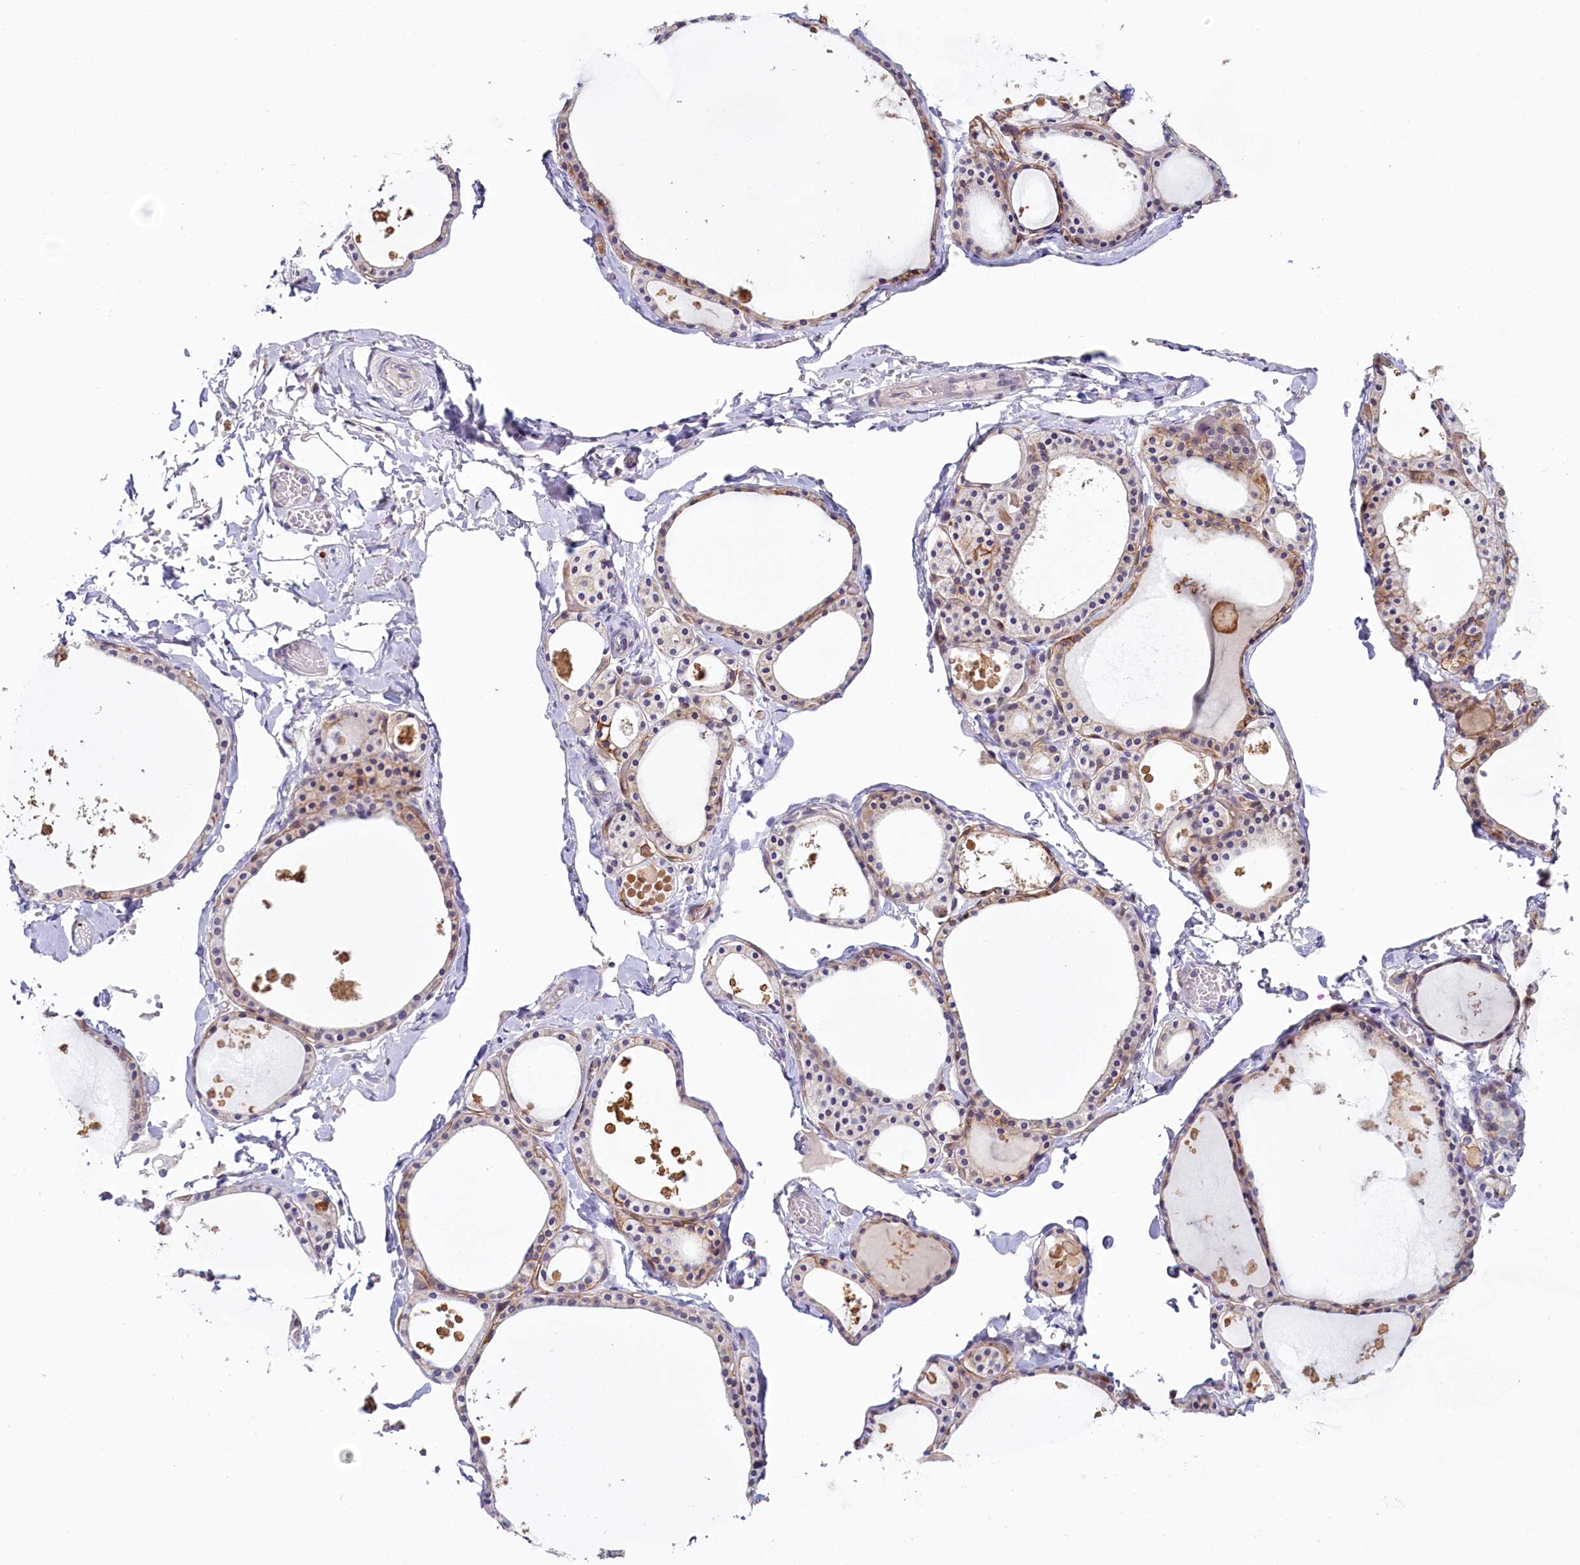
{"staining": {"intensity": "weak", "quantity": "25%-75%", "location": "cytoplasmic/membranous"}, "tissue": "thyroid gland", "cell_type": "Glandular cells", "image_type": "normal", "snomed": [{"axis": "morphology", "description": "Normal tissue, NOS"}, {"axis": "topography", "description": "Thyroid gland"}], "caption": "This photomicrograph exhibits immunohistochemistry (IHC) staining of benign thyroid gland, with low weak cytoplasmic/membranous expression in approximately 25%-75% of glandular cells.", "gene": "PDE6D", "patient": {"sex": "male", "age": 56}}